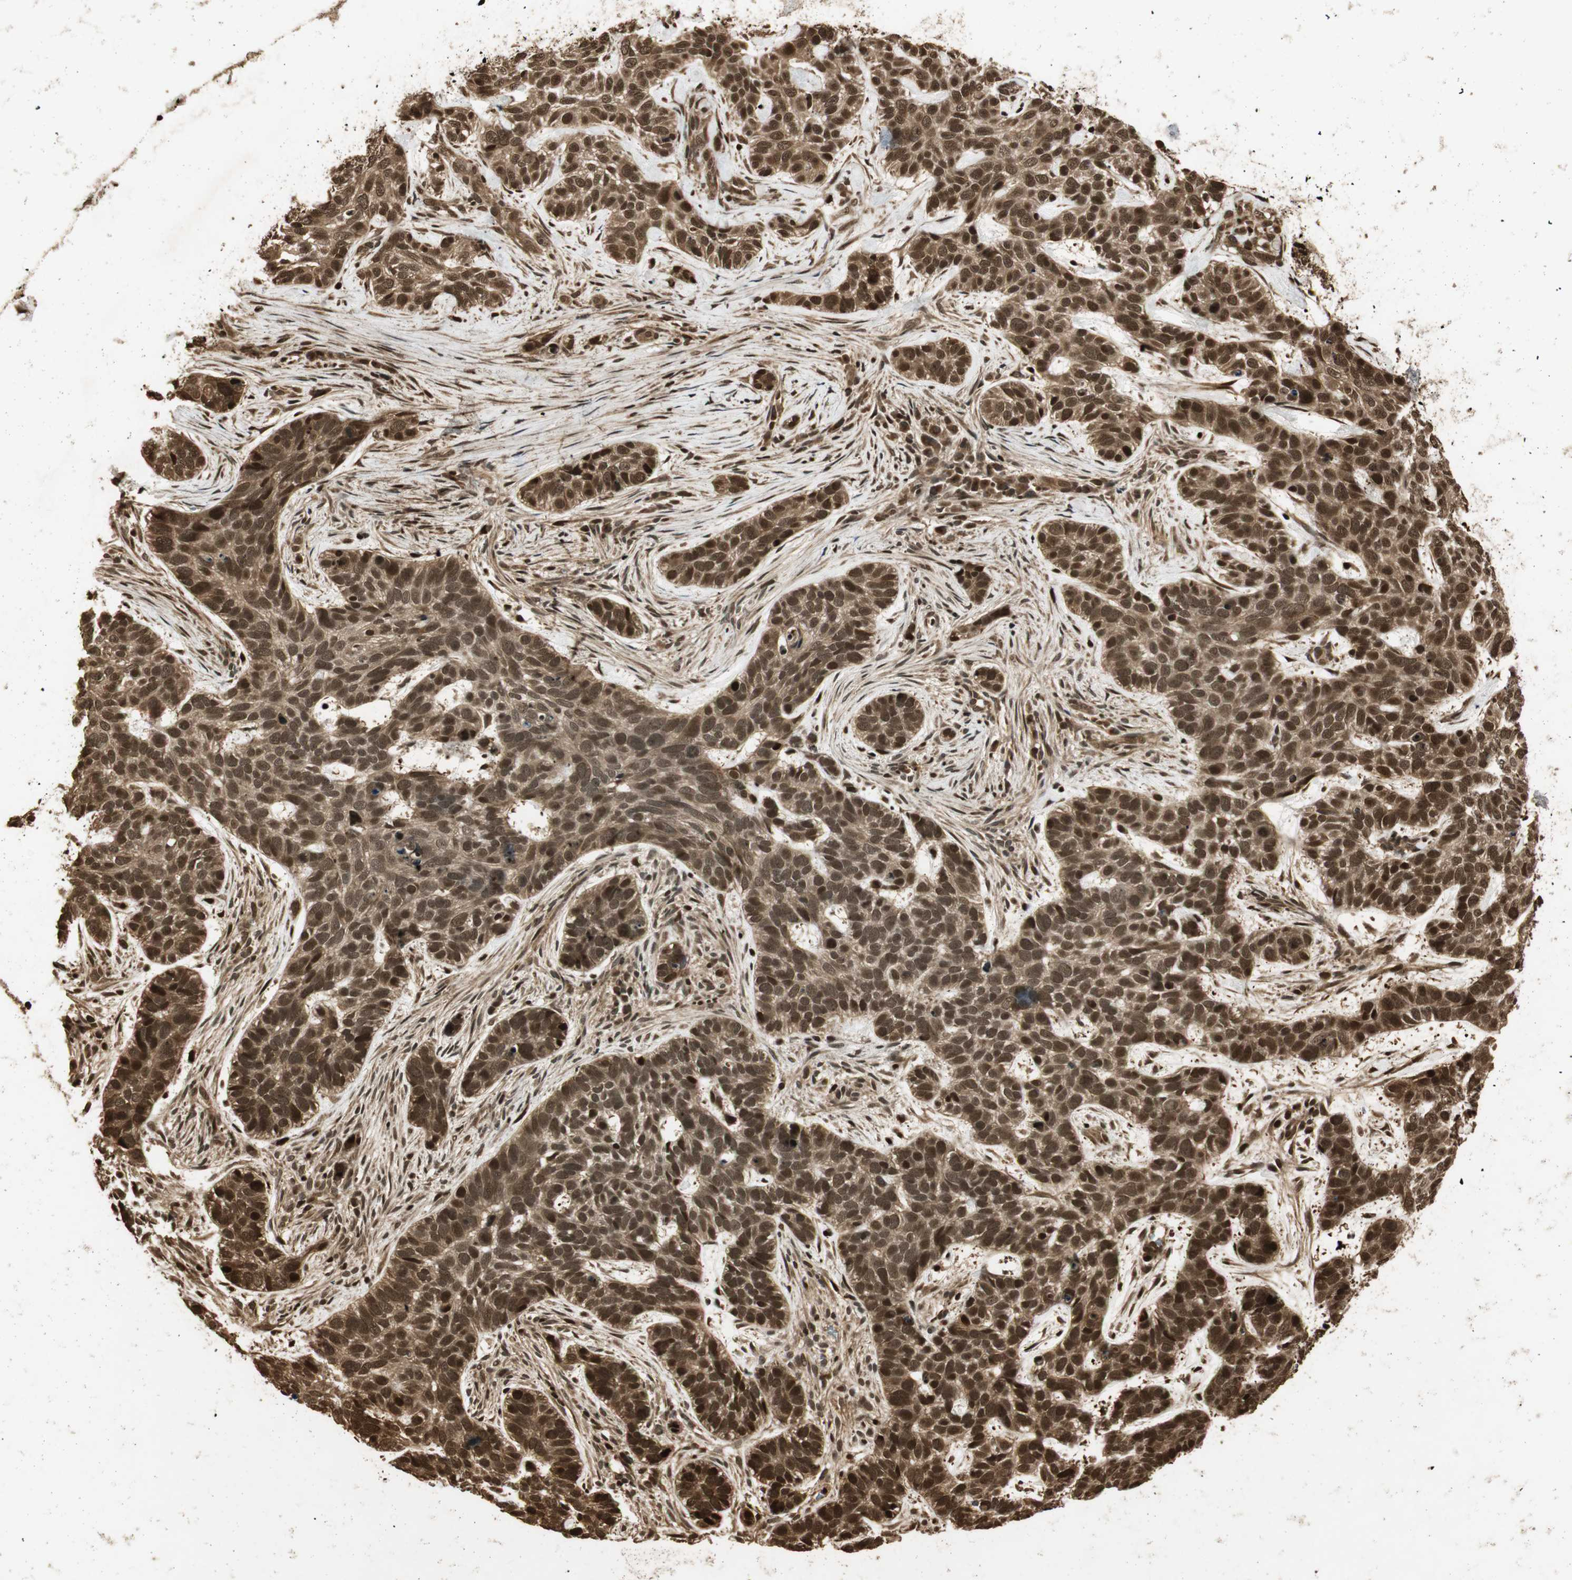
{"staining": {"intensity": "strong", "quantity": ">75%", "location": "cytoplasmic/membranous,nuclear"}, "tissue": "skin cancer", "cell_type": "Tumor cells", "image_type": "cancer", "snomed": [{"axis": "morphology", "description": "Basal cell carcinoma"}, {"axis": "topography", "description": "Skin"}], "caption": "Immunohistochemical staining of human skin cancer (basal cell carcinoma) shows high levels of strong cytoplasmic/membranous and nuclear protein positivity in approximately >75% of tumor cells.", "gene": "RPA3", "patient": {"sex": "male", "age": 87}}